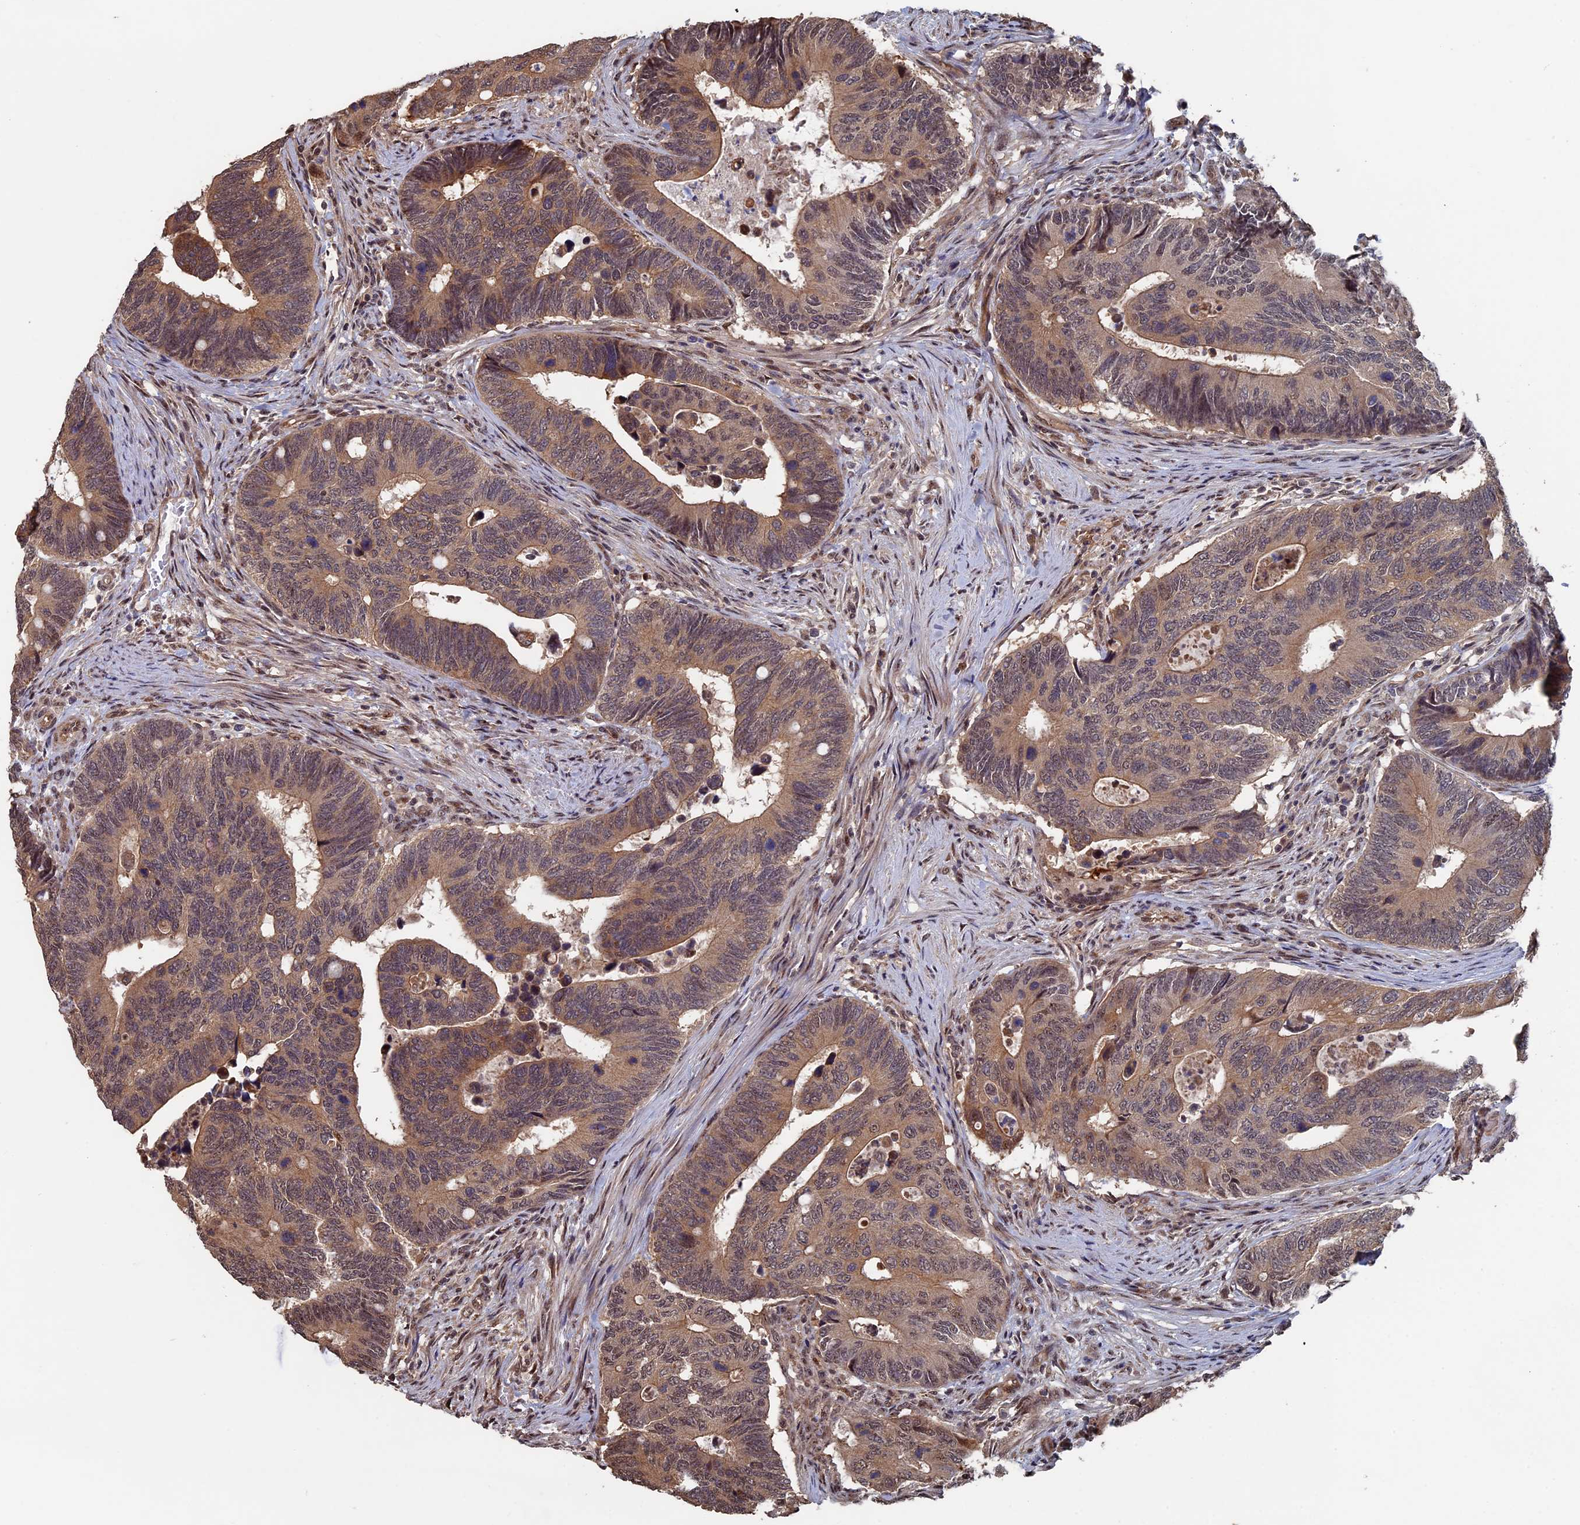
{"staining": {"intensity": "moderate", "quantity": ">75%", "location": "cytoplasmic/membranous,nuclear"}, "tissue": "colorectal cancer", "cell_type": "Tumor cells", "image_type": "cancer", "snomed": [{"axis": "morphology", "description": "Adenocarcinoma, NOS"}, {"axis": "topography", "description": "Colon"}], "caption": "Protein expression analysis of colorectal cancer displays moderate cytoplasmic/membranous and nuclear positivity in about >75% of tumor cells.", "gene": "KIAA1328", "patient": {"sex": "male", "age": 87}}